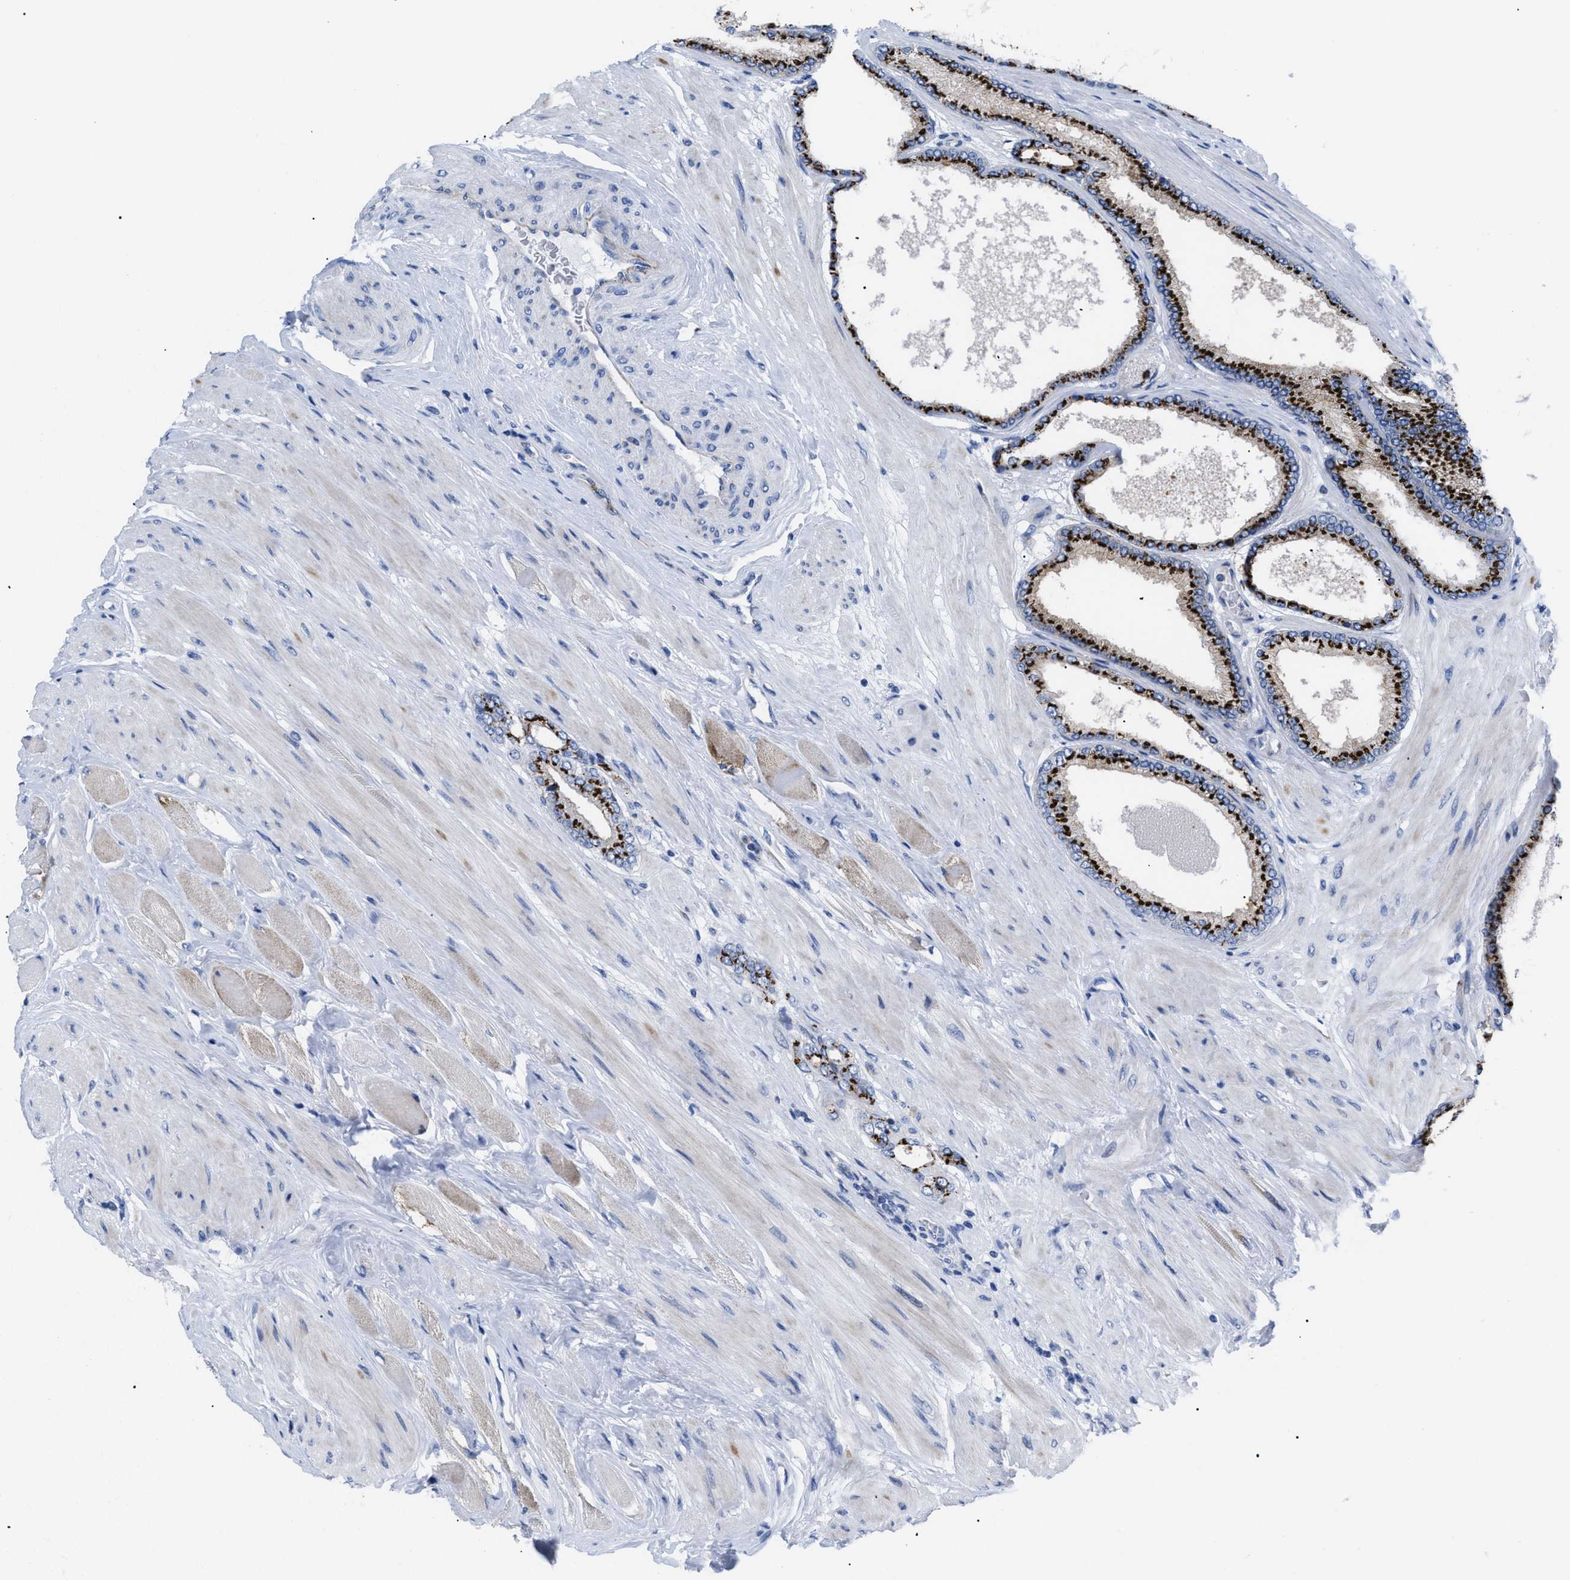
{"staining": {"intensity": "strong", "quantity": ">75%", "location": "cytoplasmic/membranous"}, "tissue": "prostate cancer", "cell_type": "Tumor cells", "image_type": "cancer", "snomed": [{"axis": "morphology", "description": "Adenocarcinoma, High grade"}, {"axis": "topography", "description": "Prostate"}], "caption": "Protein expression analysis of human adenocarcinoma (high-grade) (prostate) reveals strong cytoplasmic/membranous expression in approximately >75% of tumor cells.", "gene": "TMEM17", "patient": {"sex": "male", "age": 61}}